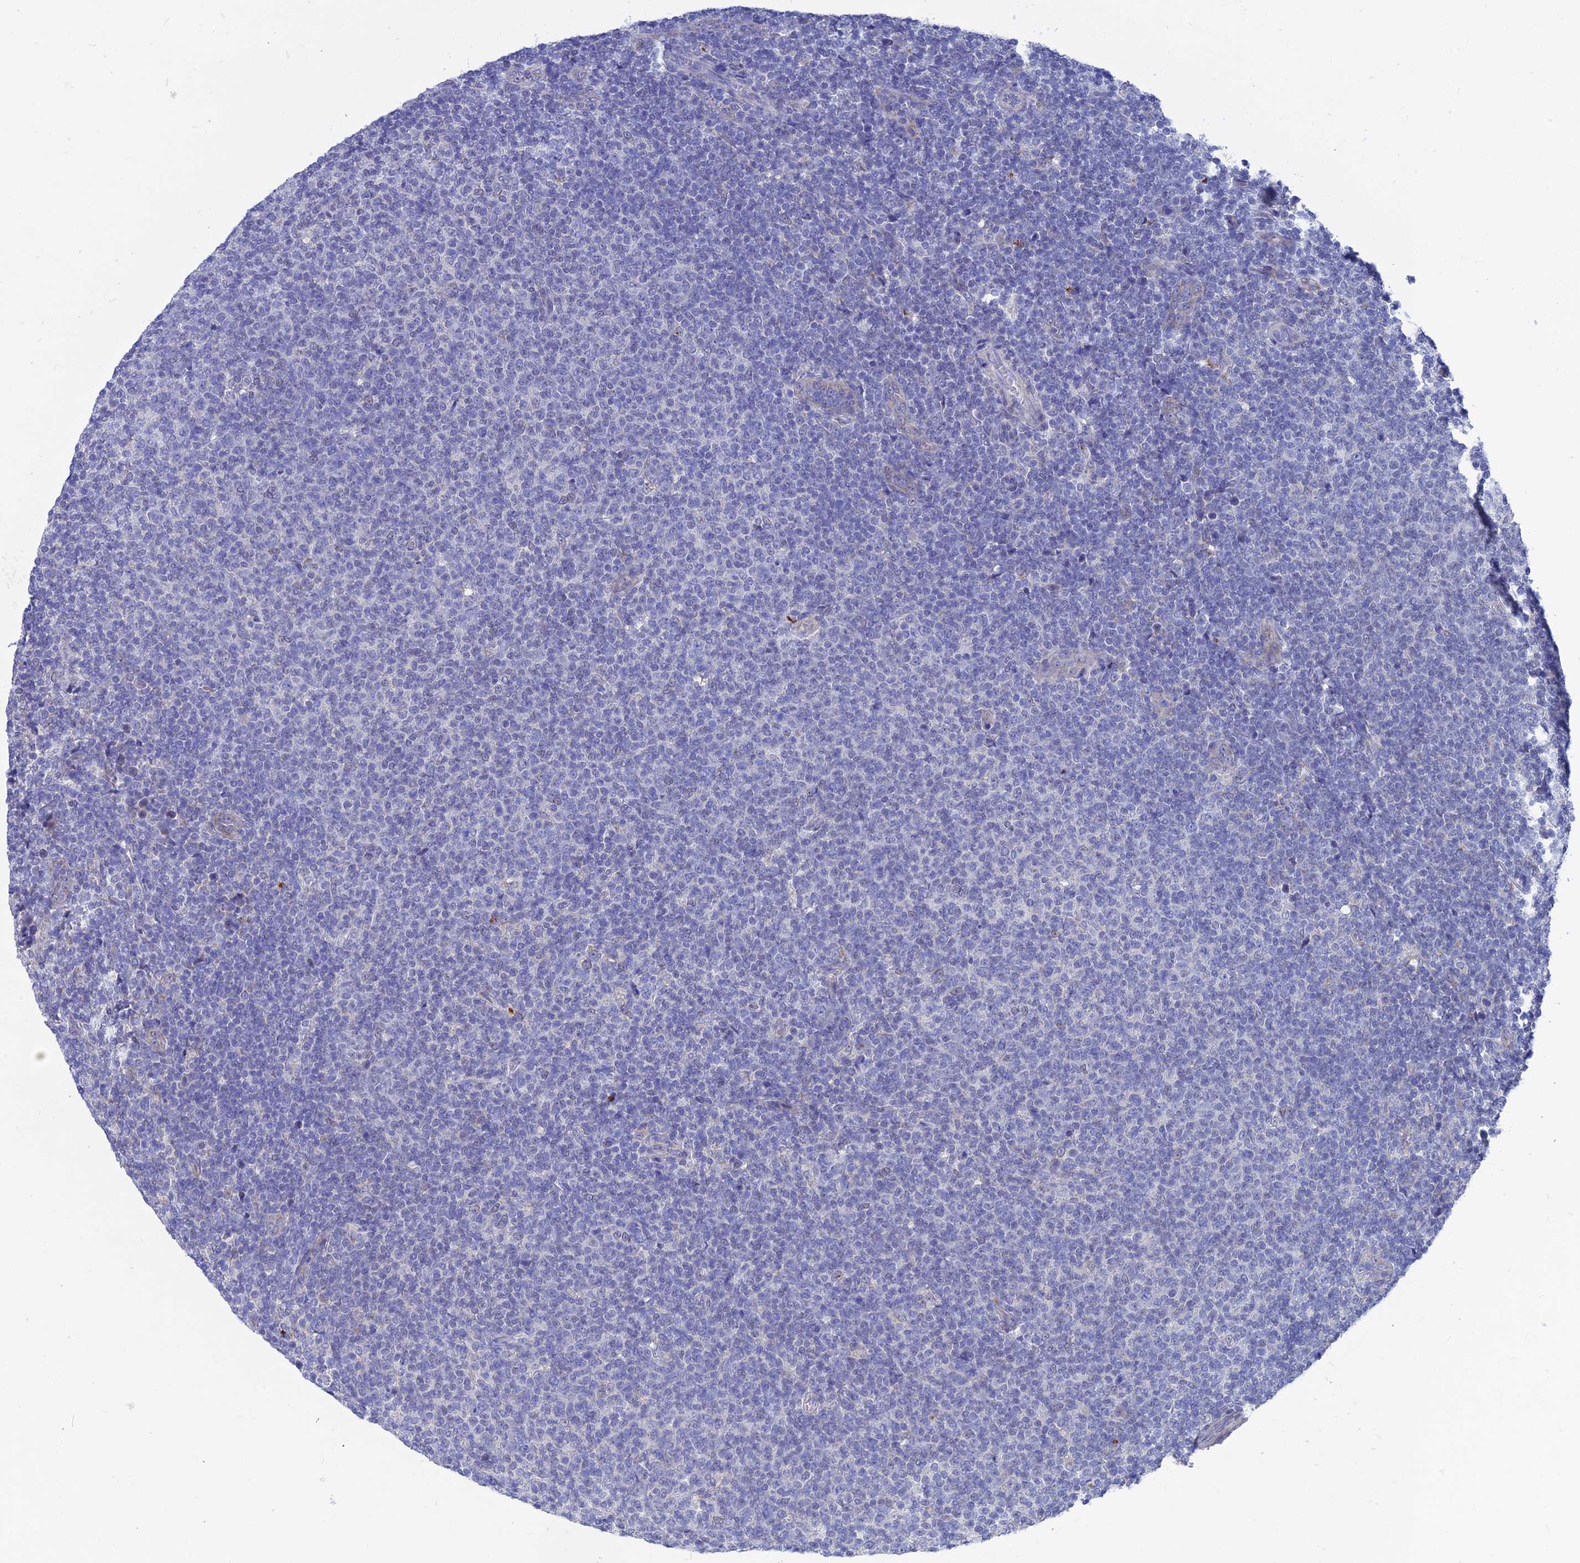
{"staining": {"intensity": "negative", "quantity": "none", "location": "none"}, "tissue": "lymphoma", "cell_type": "Tumor cells", "image_type": "cancer", "snomed": [{"axis": "morphology", "description": "Malignant lymphoma, non-Hodgkin's type, Low grade"}, {"axis": "topography", "description": "Lymph node"}], "caption": "A photomicrograph of low-grade malignant lymphoma, non-Hodgkin's type stained for a protein demonstrates no brown staining in tumor cells. (Stains: DAB (3,3'-diaminobenzidine) IHC with hematoxylin counter stain, Microscopy: brightfield microscopy at high magnification).", "gene": "AK4", "patient": {"sex": "male", "age": 66}}